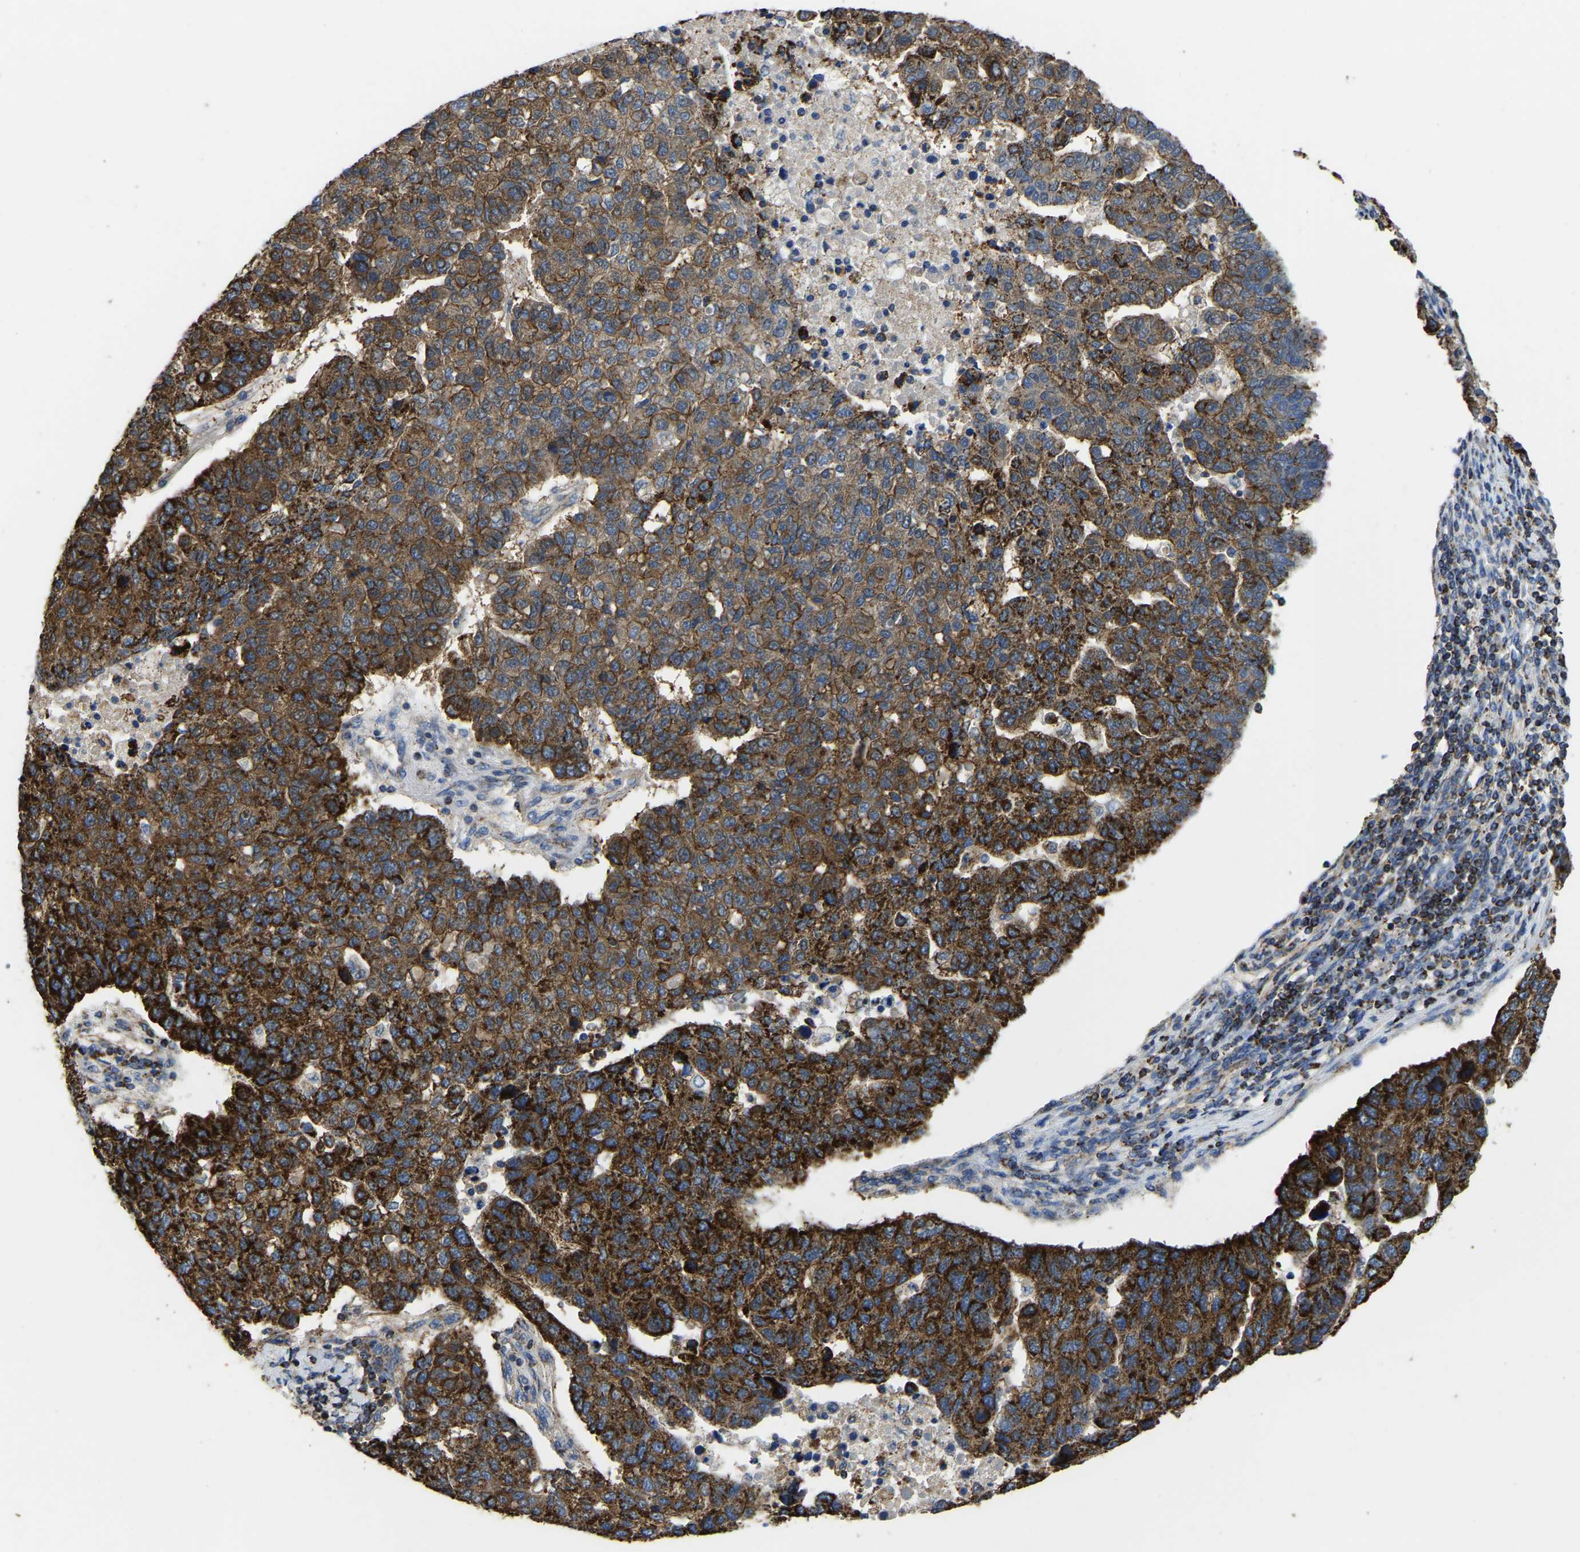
{"staining": {"intensity": "strong", "quantity": ">75%", "location": "cytoplasmic/membranous"}, "tissue": "pancreatic cancer", "cell_type": "Tumor cells", "image_type": "cancer", "snomed": [{"axis": "morphology", "description": "Adenocarcinoma, NOS"}, {"axis": "topography", "description": "Pancreas"}], "caption": "Protein expression analysis of human pancreatic cancer (adenocarcinoma) reveals strong cytoplasmic/membranous positivity in approximately >75% of tumor cells.", "gene": "ETFA", "patient": {"sex": "female", "age": 61}}